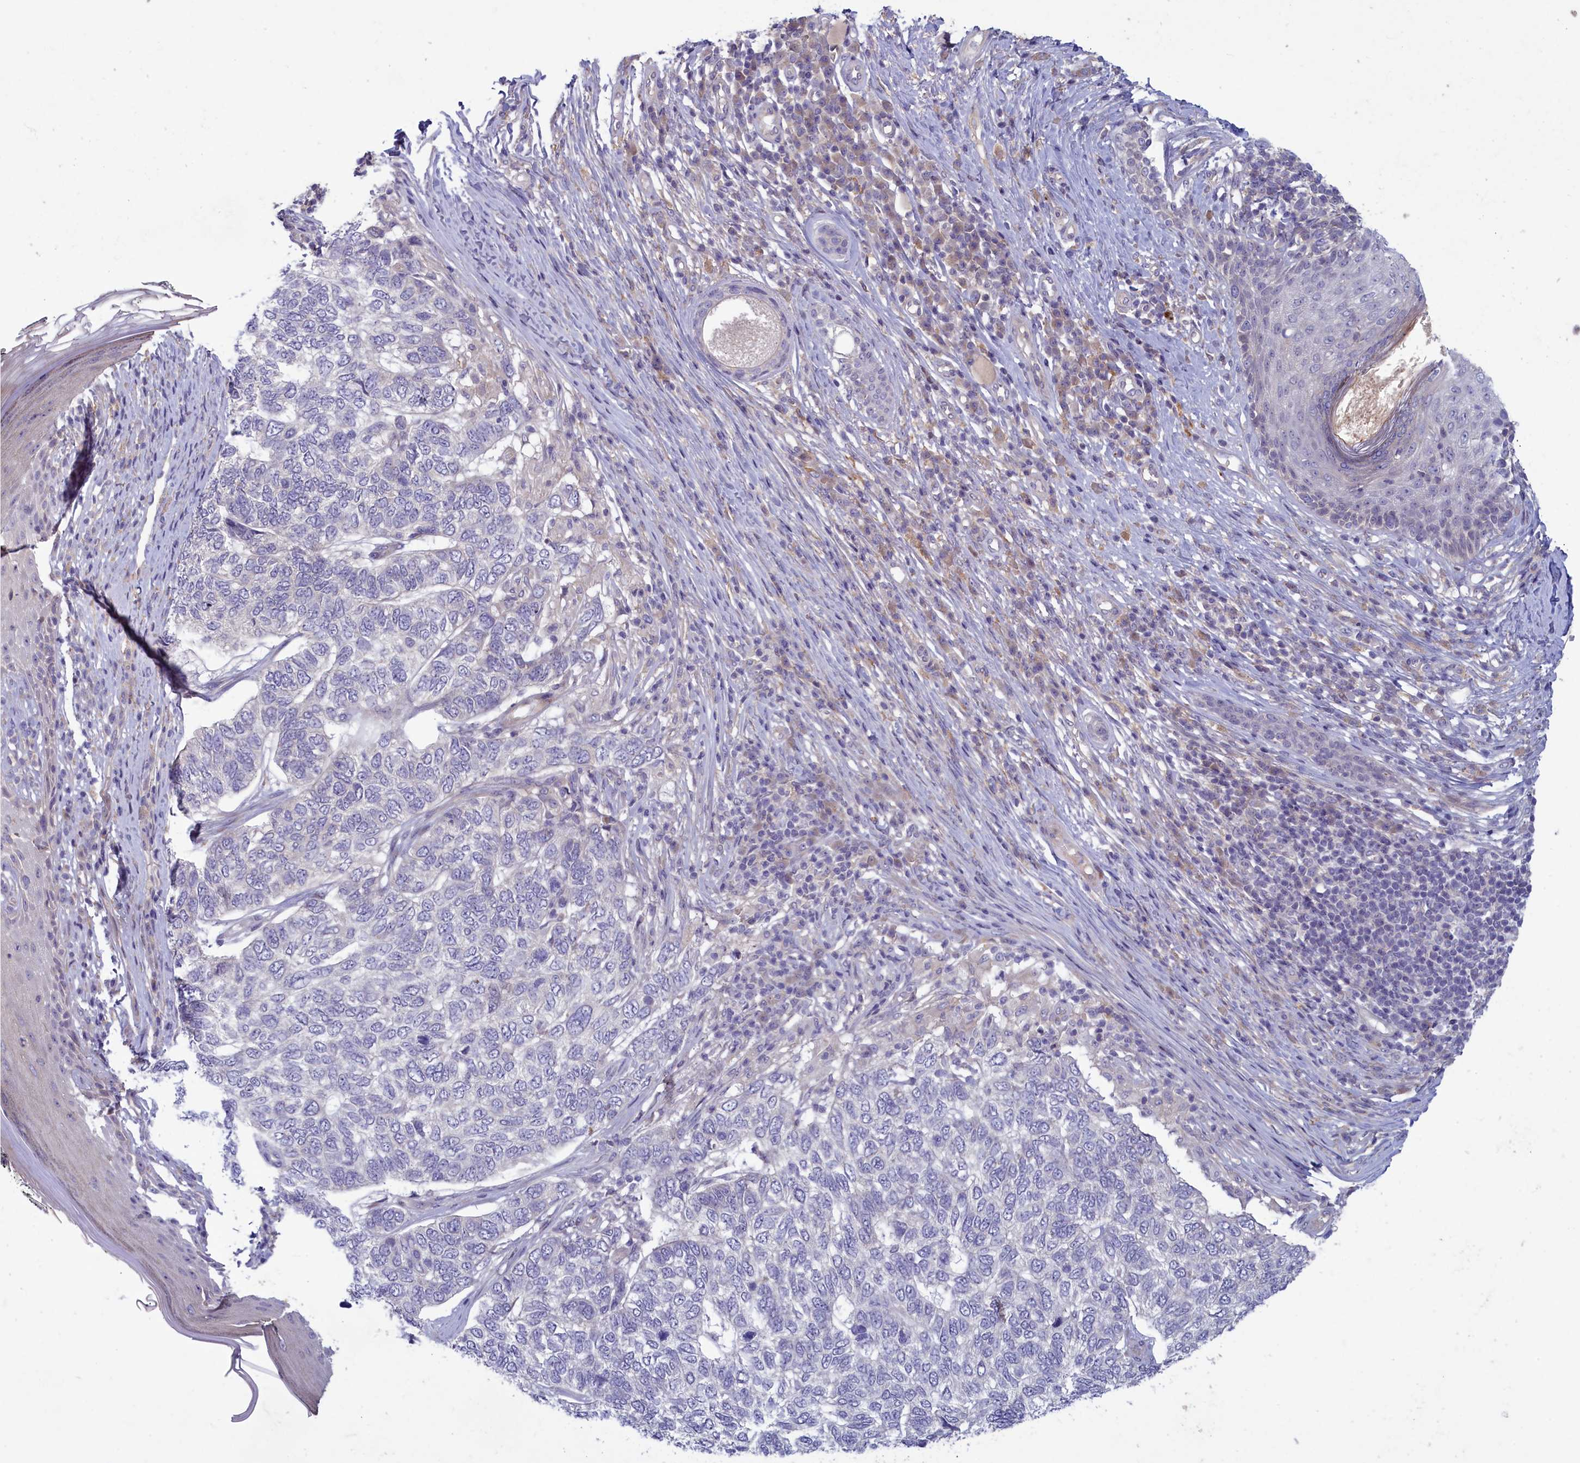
{"staining": {"intensity": "negative", "quantity": "none", "location": "none"}, "tissue": "skin cancer", "cell_type": "Tumor cells", "image_type": "cancer", "snomed": [{"axis": "morphology", "description": "Basal cell carcinoma"}, {"axis": "topography", "description": "Skin"}], "caption": "Immunohistochemistry of human skin cancer reveals no staining in tumor cells. (Stains: DAB immunohistochemistry (IHC) with hematoxylin counter stain, Microscopy: brightfield microscopy at high magnification).", "gene": "PLEKHG6", "patient": {"sex": "female", "age": 65}}